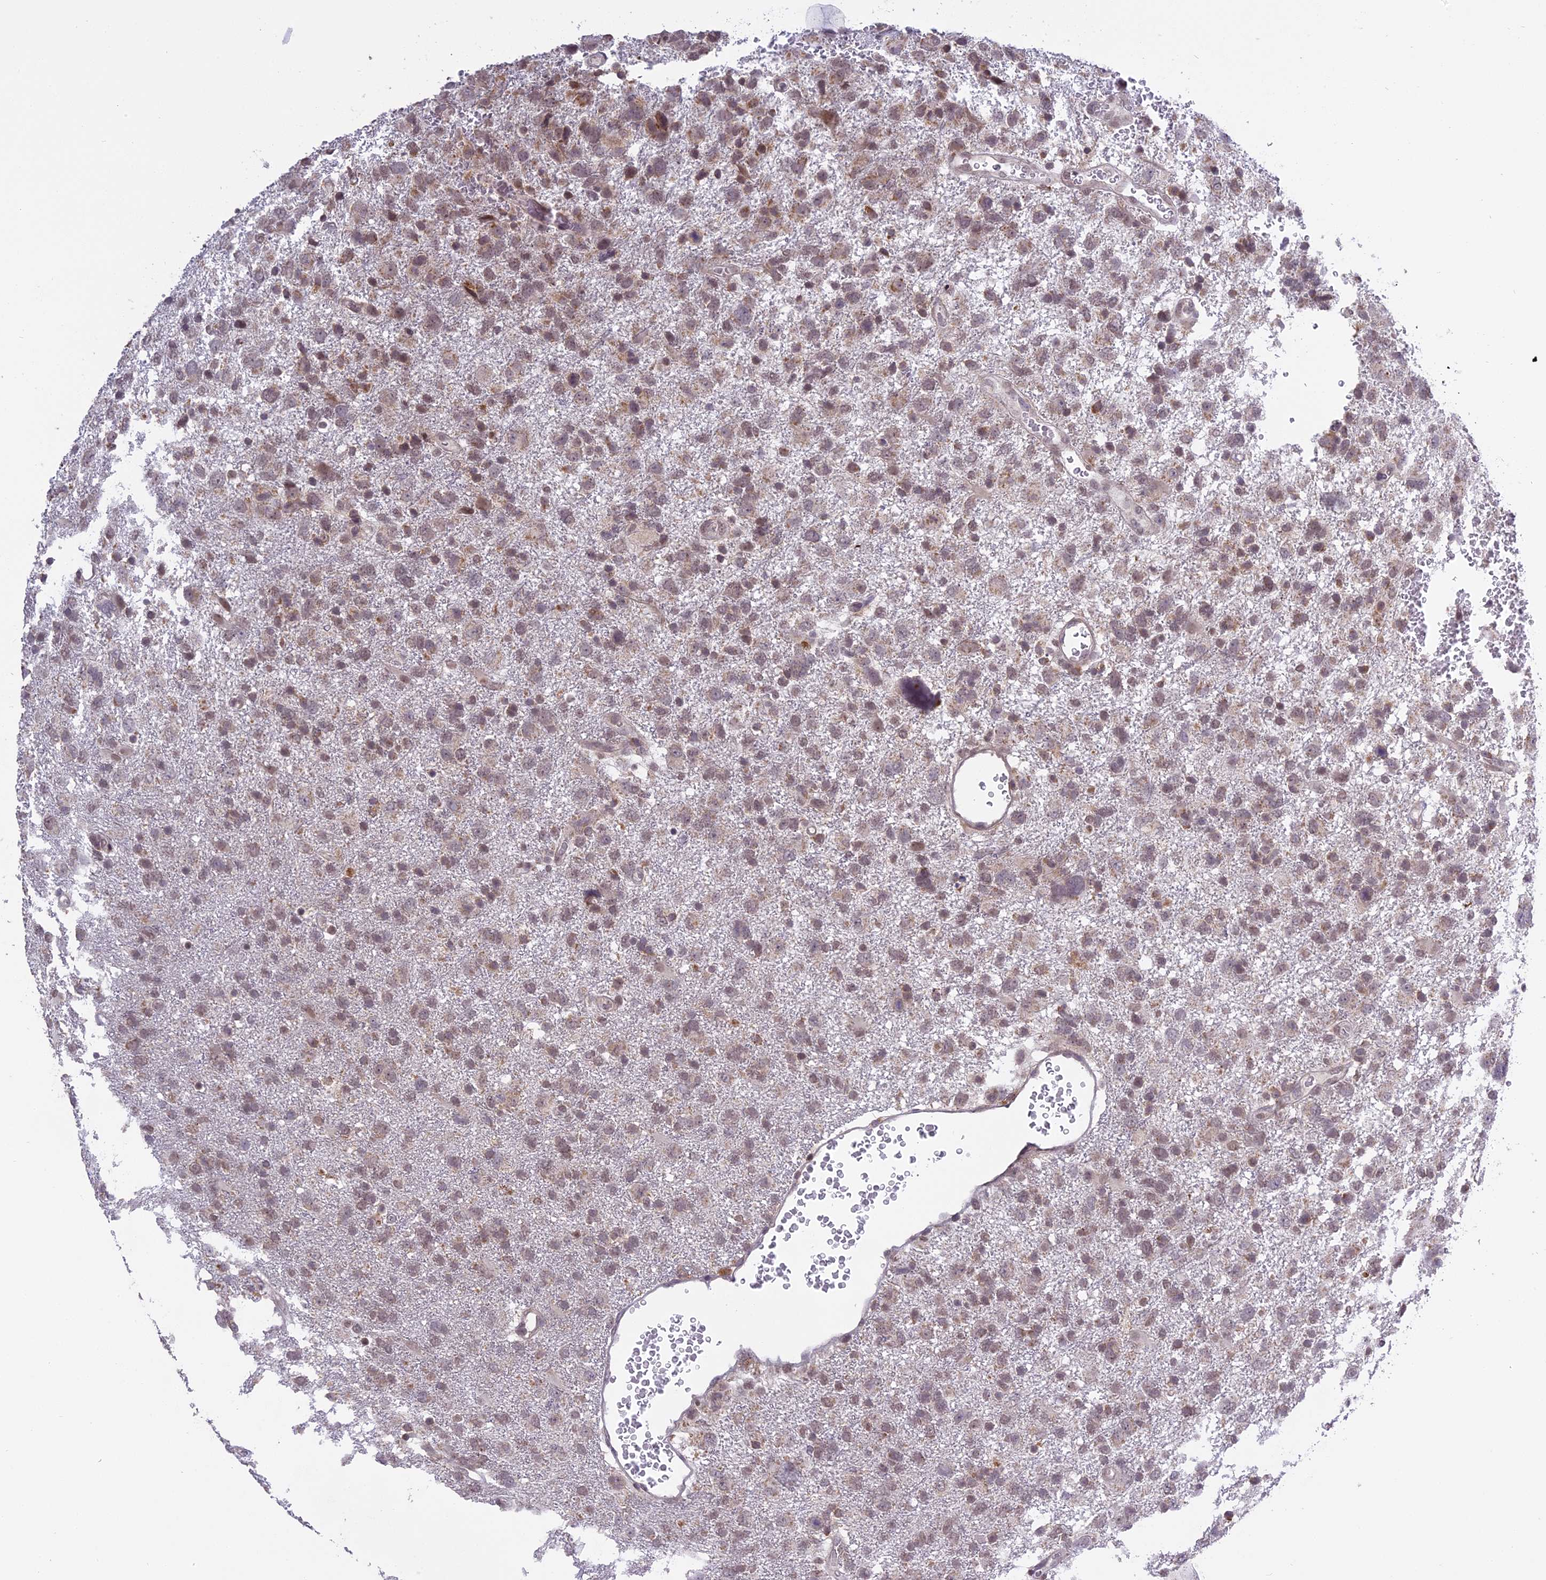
{"staining": {"intensity": "weak", "quantity": ">75%", "location": "cytoplasmic/membranous,nuclear"}, "tissue": "glioma", "cell_type": "Tumor cells", "image_type": "cancer", "snomed": [{"axis": "morphology", "description": "Glioma, malignant, High grade"}, {"axis": "topography", "description": "Brain"}], "caption": "A histopathology image of human high-grade glioma (malignant) stained for a protein exhibits weak cytoplasmic/membranous and nuclear brown staining in tumor cells.", "gene": "ERG28", "patient": {"sex": "male", "age": 61}}